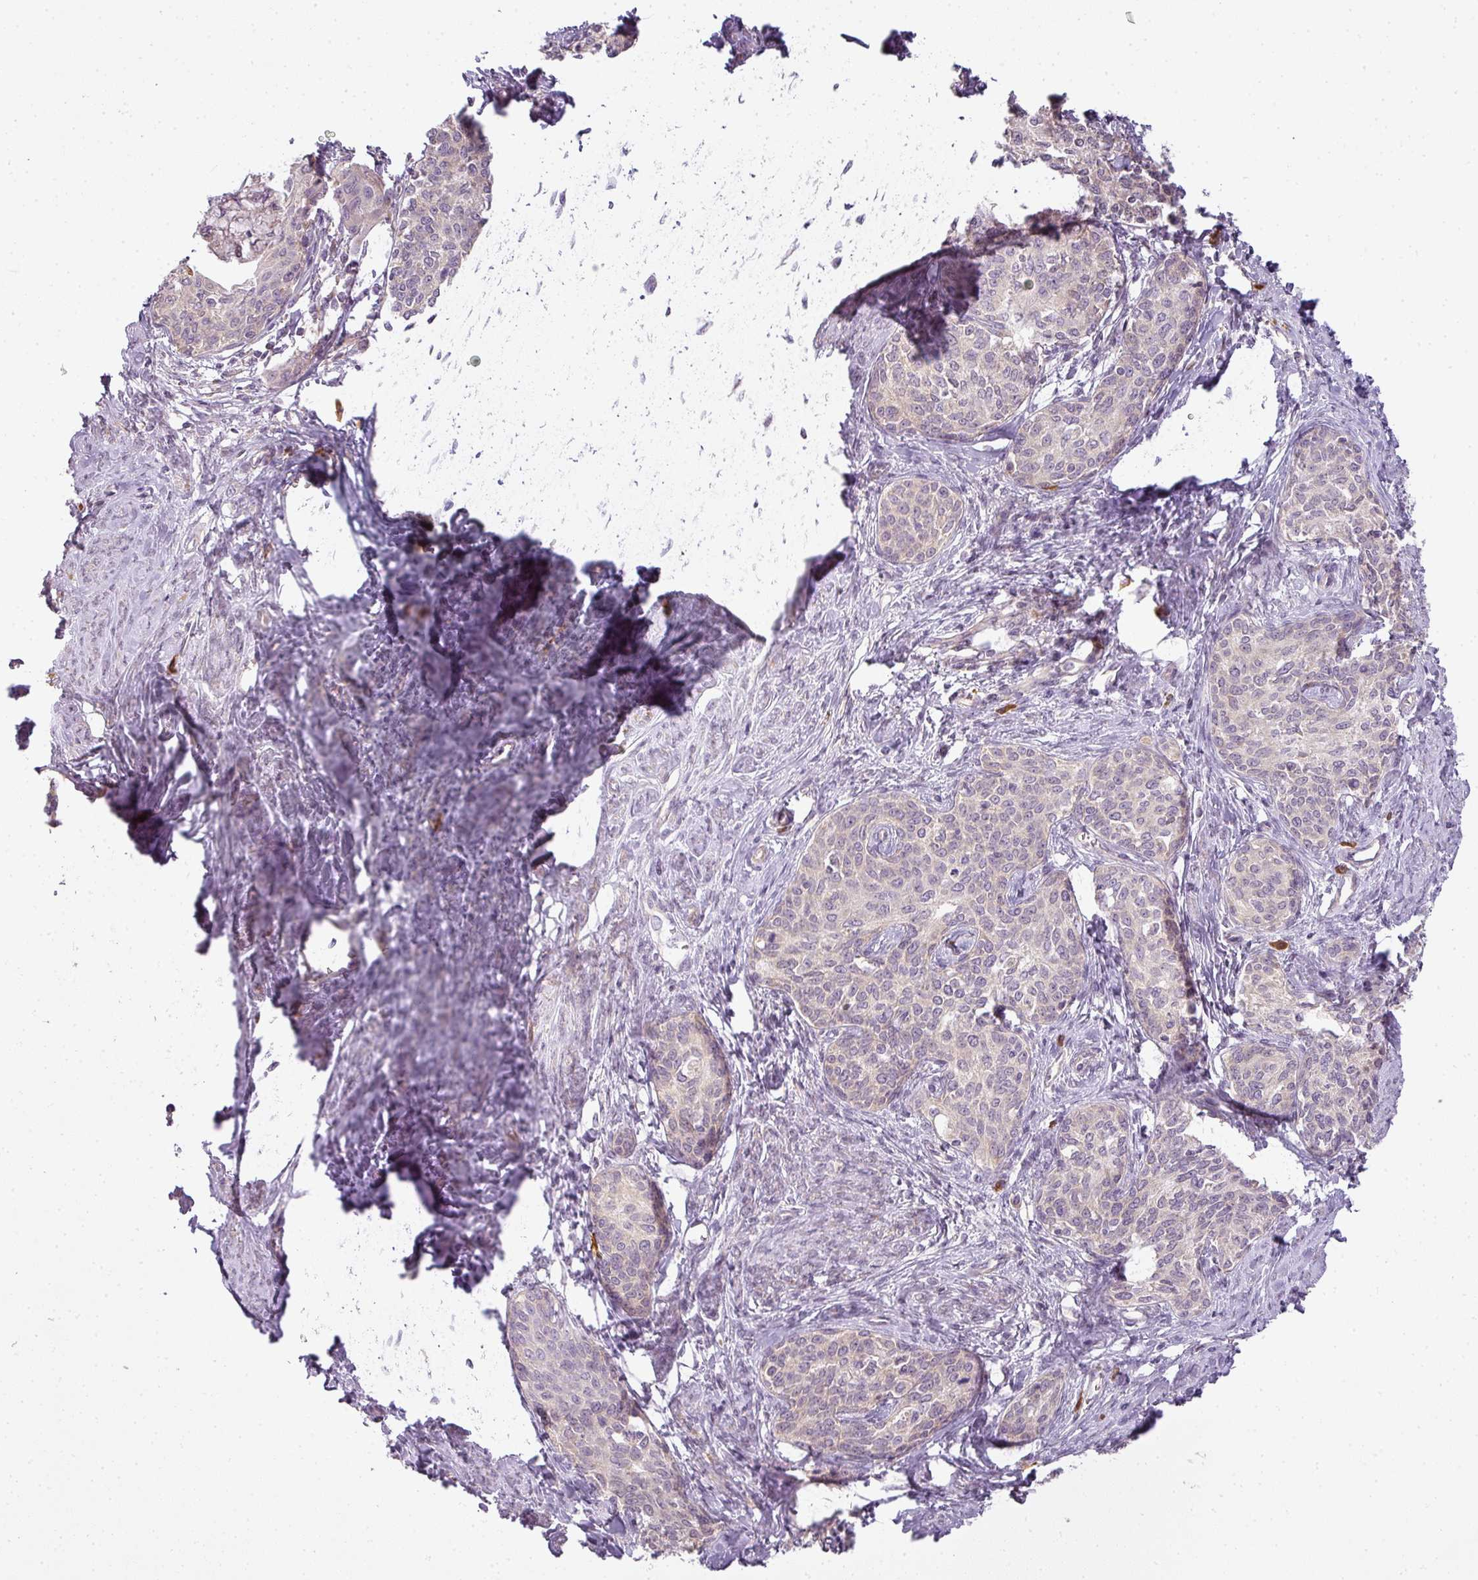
{"staining": {"intensity": "weak", "quantity": "<25%", "location": "cytoplasmic/membranous"}, "tissue": "cervical cancer", "cell_type": "Tumor cells", "image_type": "cancer", "snomed": [{"axis": "morphology", "description": "Squamous cell carcinoma, NOS"}, {"axis": "morphology", "description": "Adenocarcinoma, NOS"}, {"axis": "topography", "description": "Cervix"}], "caption": "IHC of human cervical cancer (squamous cell carcinoma) demonstrates no staining in tumor cells.", "gene": "LY75", "patient": {"sex": "female", "age": 52}}